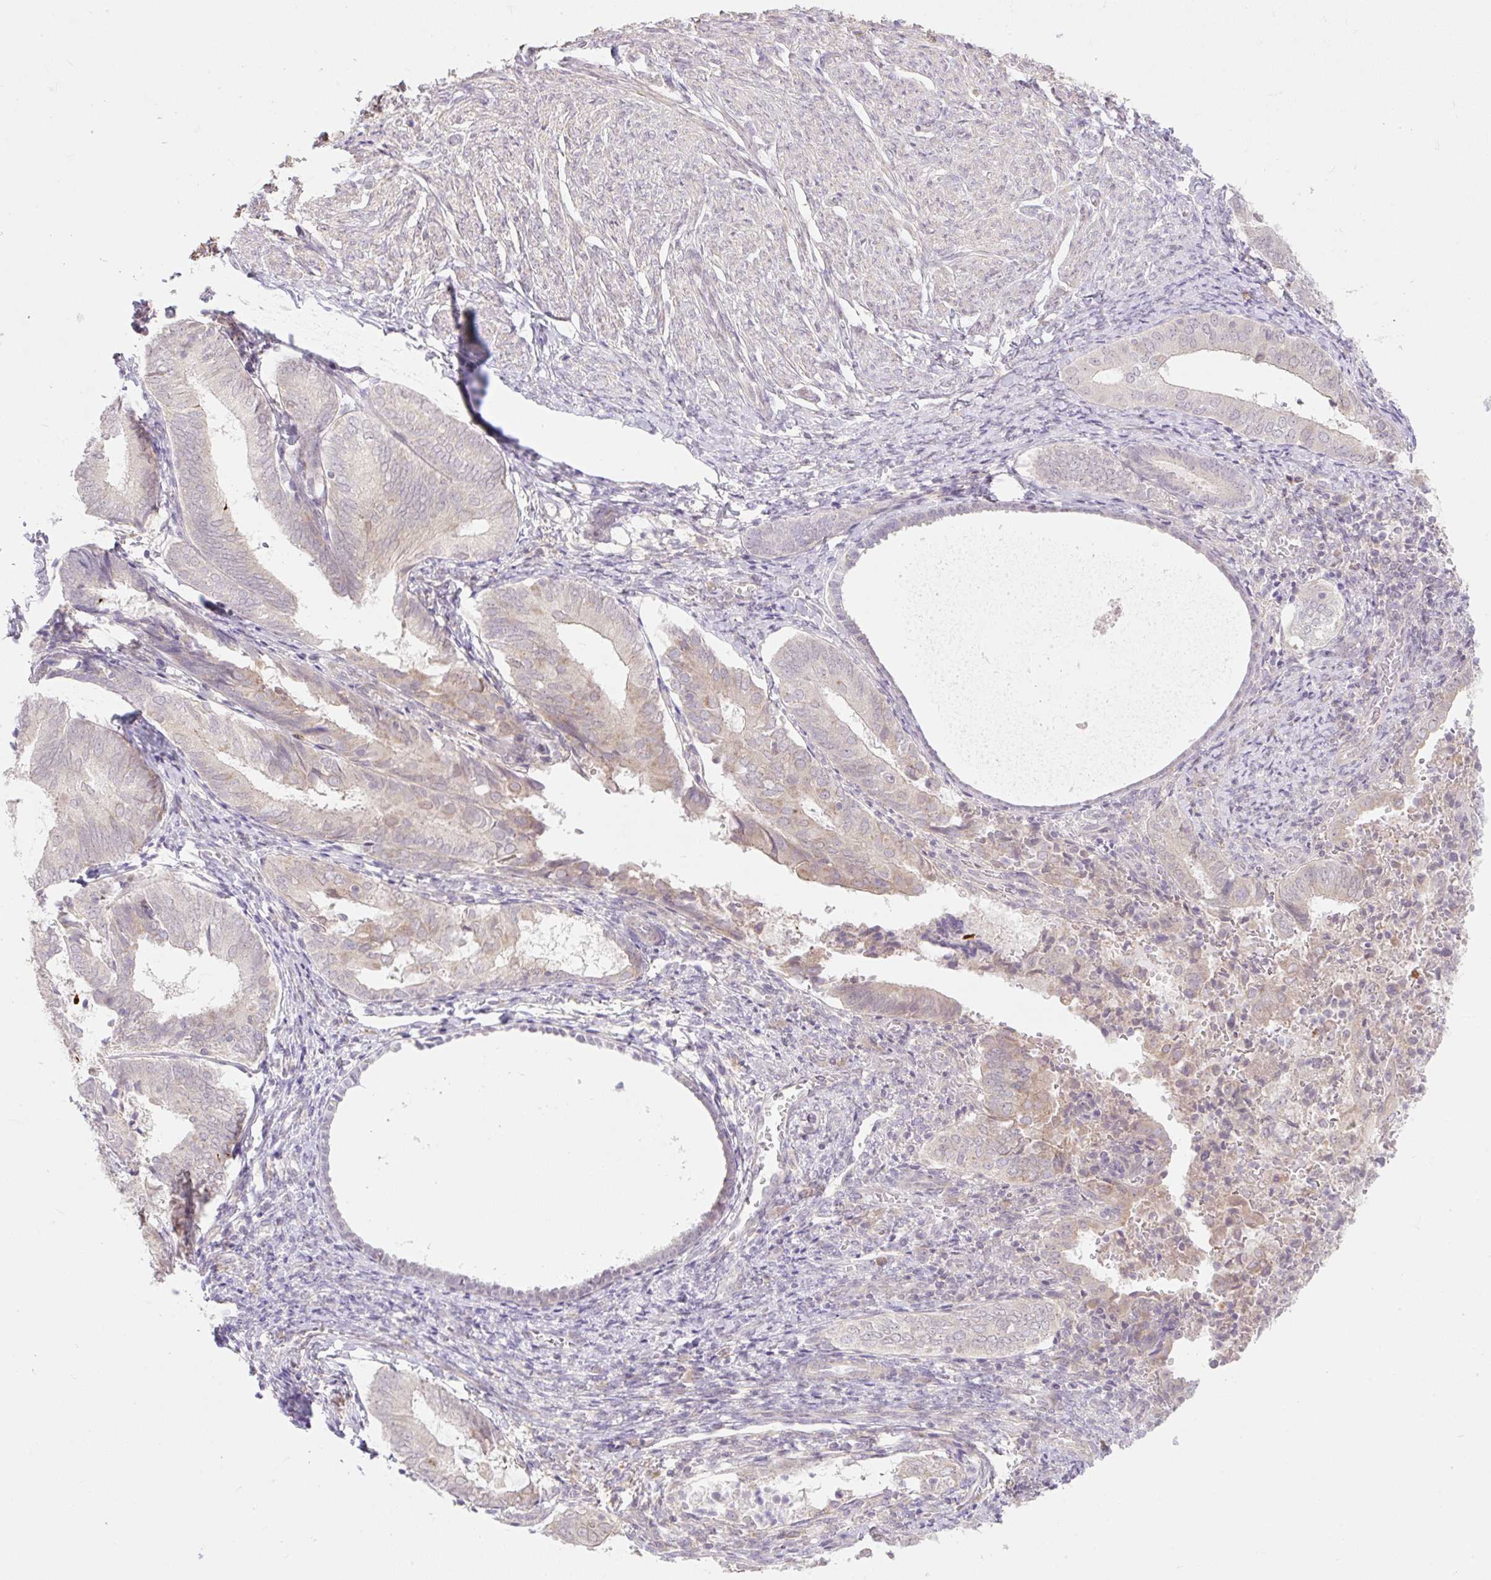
{"staining": {"intensity": "weak", "quantity": "25%-75%", "location": "cytoplasmic/membranous"}, "tissue": "endometrial cancer", "cell_type": "Tumor cells", "image_type": "cancer", "snomed": [{"axis": "morphology", "description": "Adenocarcinoma, NOS"}, {"axis": "topography", "description": "Endometrium"}], "caption": "High-power microscopy captured an immunohistochemistry micrograph of endometrial cancer (adenocarcinoma), revealing weak cytoplasmic/membranous expression in about 25%-75% of tumor cells.", "gene": "EMC10", "patient": {"sex": "female", "age": 87}}